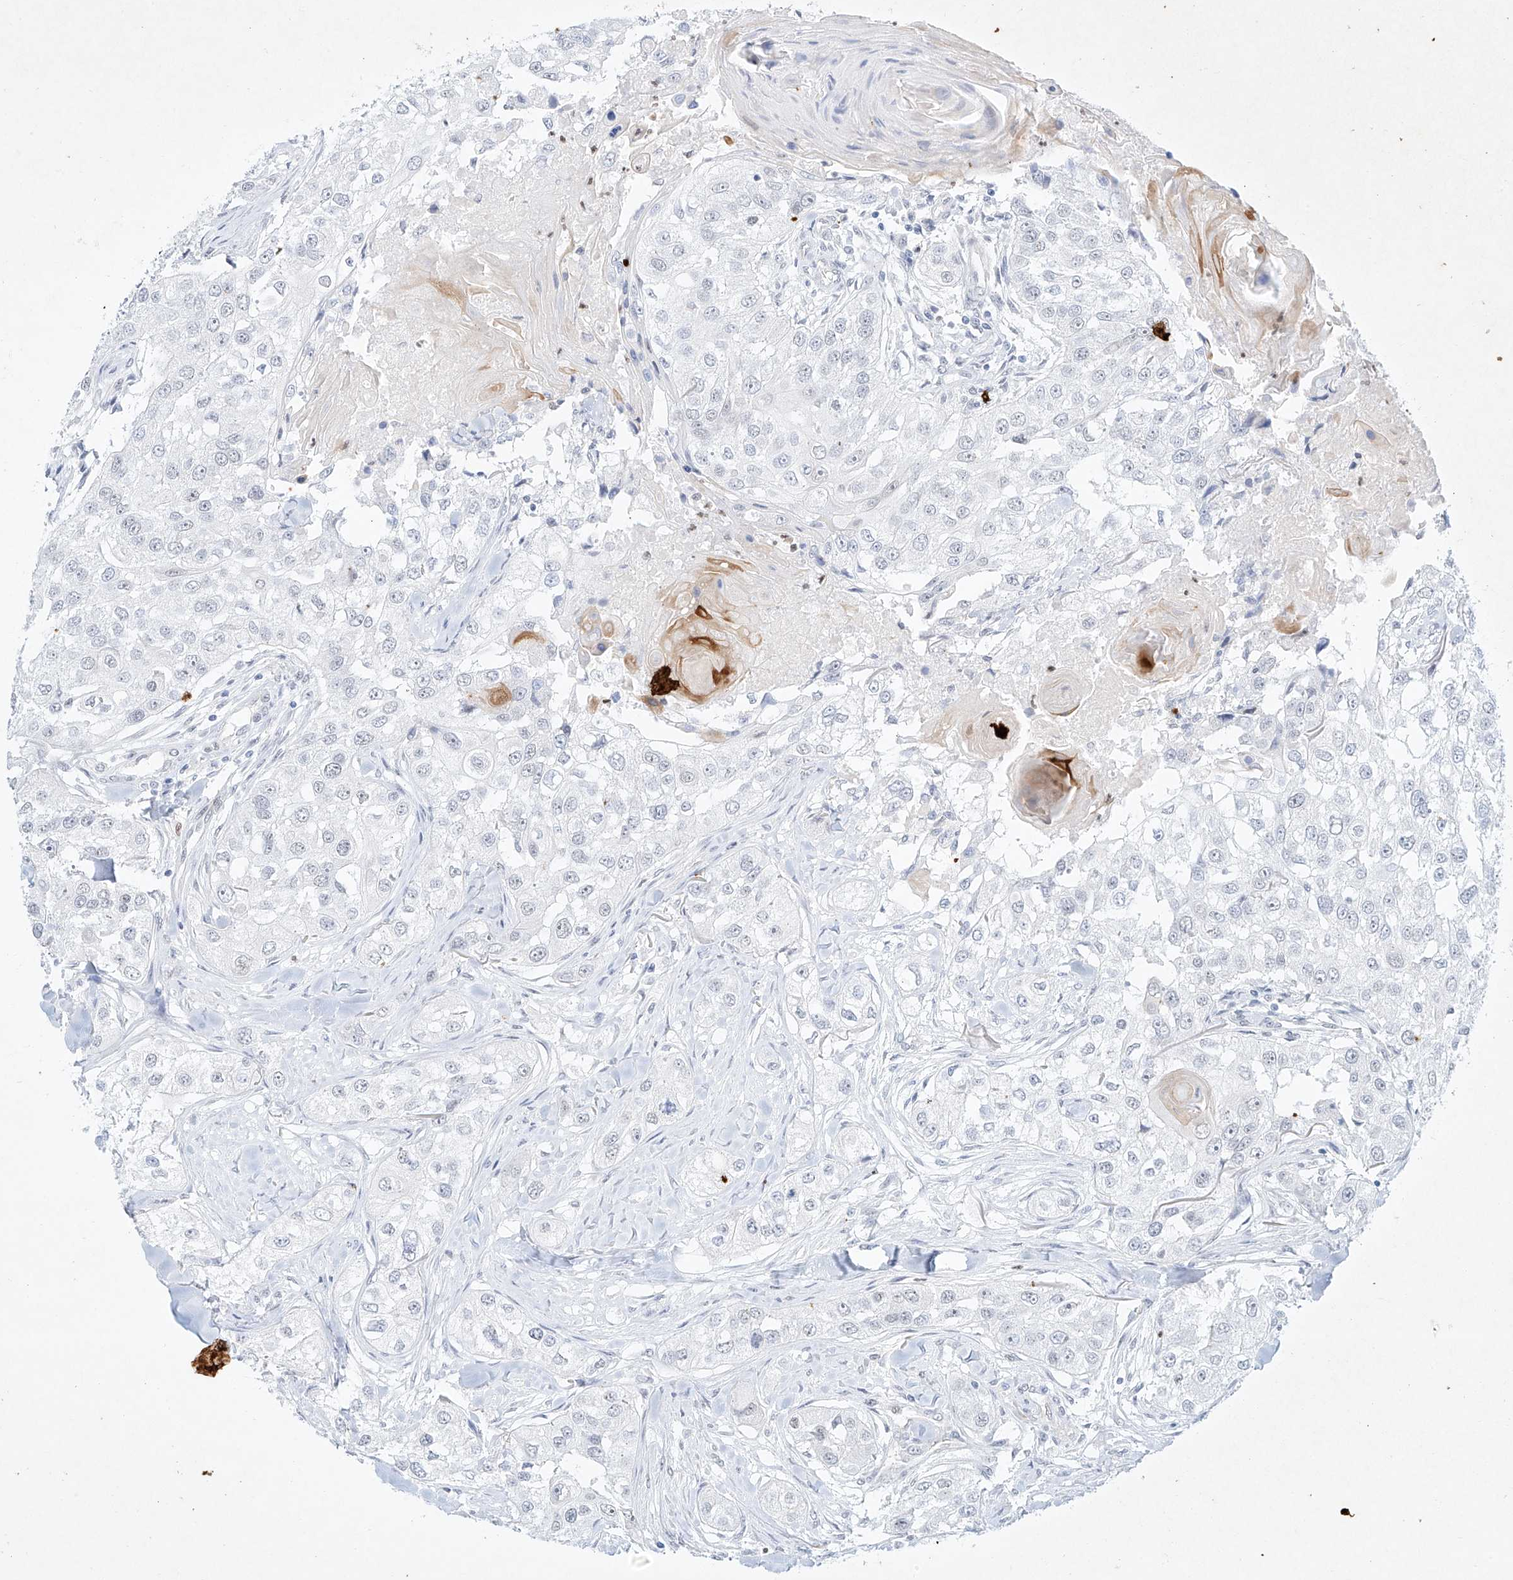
{"staining": {"intensity": "negative", "quantity": "none", "location": "none"}, "tissue": "head and neck cancer", "cell_type": "Tumor cells", "image_type": "cancer", "snomed": [{"axis": "morphology", "description": "Normal tissue, NOS"}, {"axis": "morphology", "description": "Squamous cell carcinoma, NOS"}, {"axis": "topography", "description": "Skeletal muscle"}, {"axis": "topography", "description": "Head-Neck"}], "caption": "DAB (3,3'-diaminobenzidine) immunohistochemical staining of human squamous cell carcinoma (head and neck) exhibits no significant positivity in tumor cells. (DAB (3,3'-diaminobenzidine) immunohistochemistry, high magnification).", "gene": "REEP2", "patient": {"sex": "male", "age": 51}}